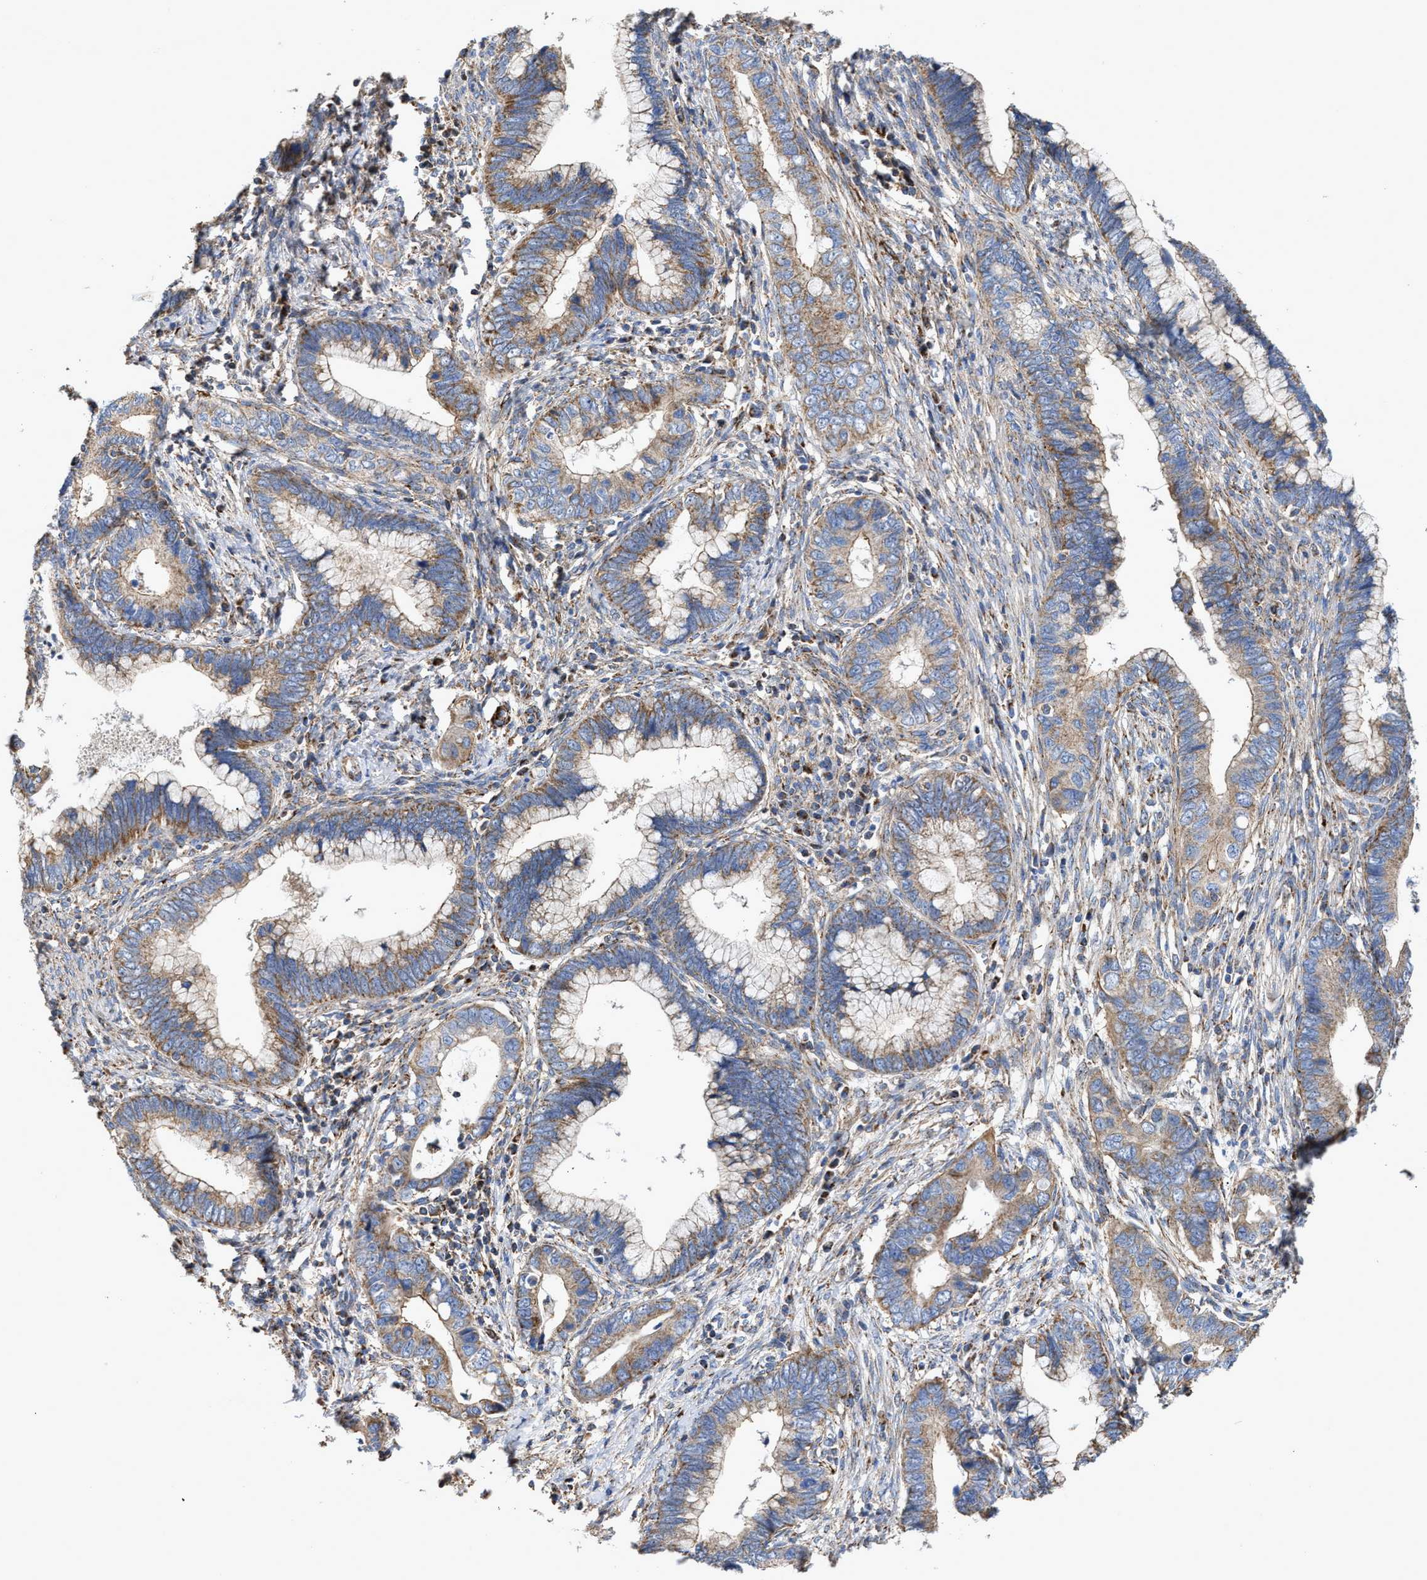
{"staining": {"intensity": "moderate", "quantity": ">75%", "location": "cytoplasmic/membranous"}, "tissue": "cervical cancer", "cell_type": "Tumor cells", "image_type": "cancer", "snomed": [{"axis": "morphology", "description": "Adenocarcinoma, NOS"}, {"axis": "topography", "description": "Cervix"}], "caption": "There is medium levels of moderate cytoplasmic/membranous staining in tumor cells of cervical cancer (adenocarcinoma), as demonstrated by immunohistochemical staining (brown color).", "gene": "MECR", "patient": {"sex": "female", "age": 44}}